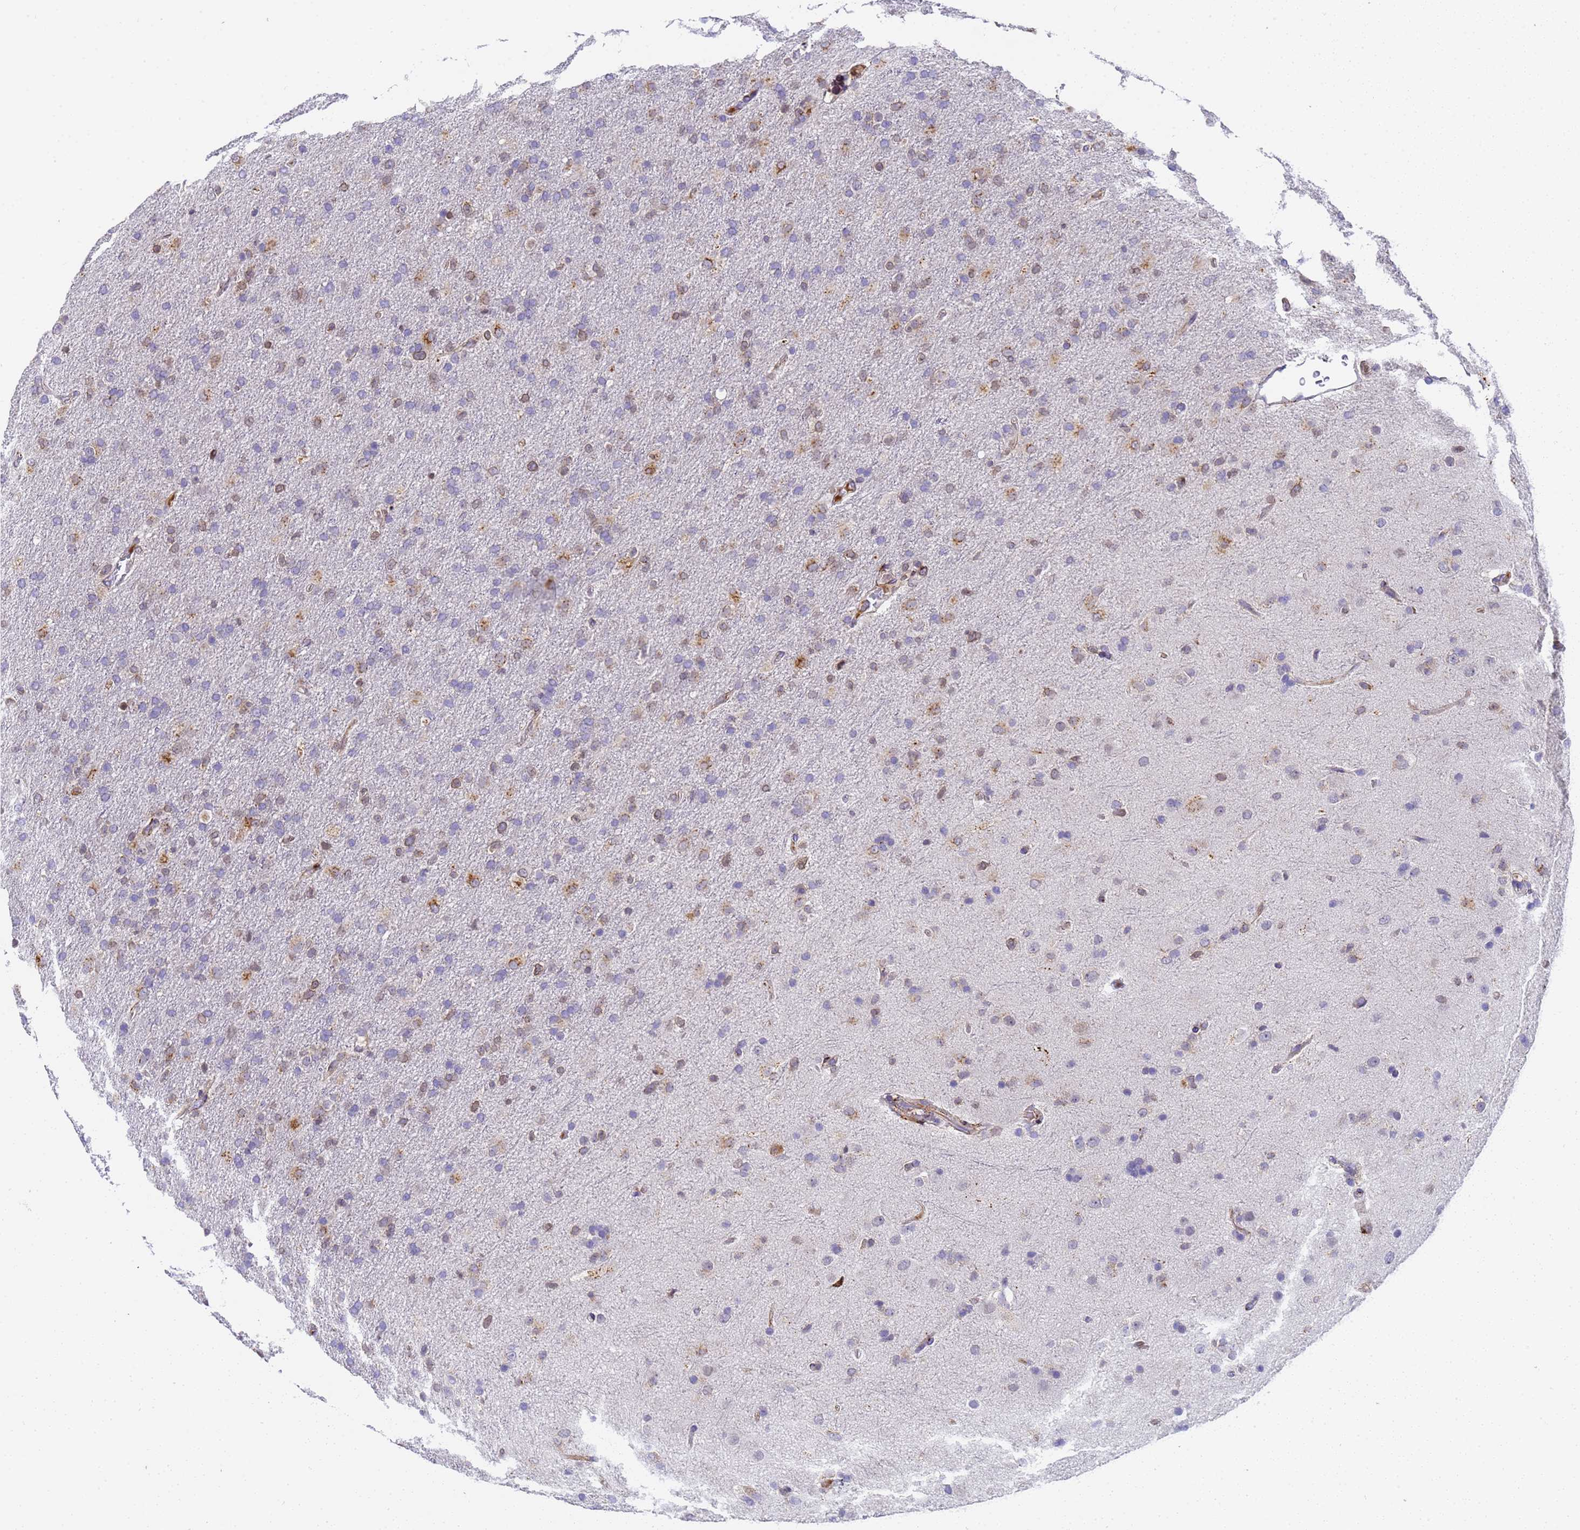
{"staining": {"intensity": "moderate", "quantity": "<25%", "location": "cytoplasmic/membranous"}, "tissue": "glioma", "cell_type": "Tumor cells", "image_type": "cancer", "snomed": [{"axis": "morphology", "description": "Glioma, malignant, Low grade"}, {"axis": "topography", "description": "Brain"}], "caption": "Brown immunohistochemical staining in malignant low-grade glioma shows moderate cytoplasmic/membranous staining in about <25% of tumor cells.", "gene": "IGFBP7", "patient": {"sex": "male", "age": 65}}